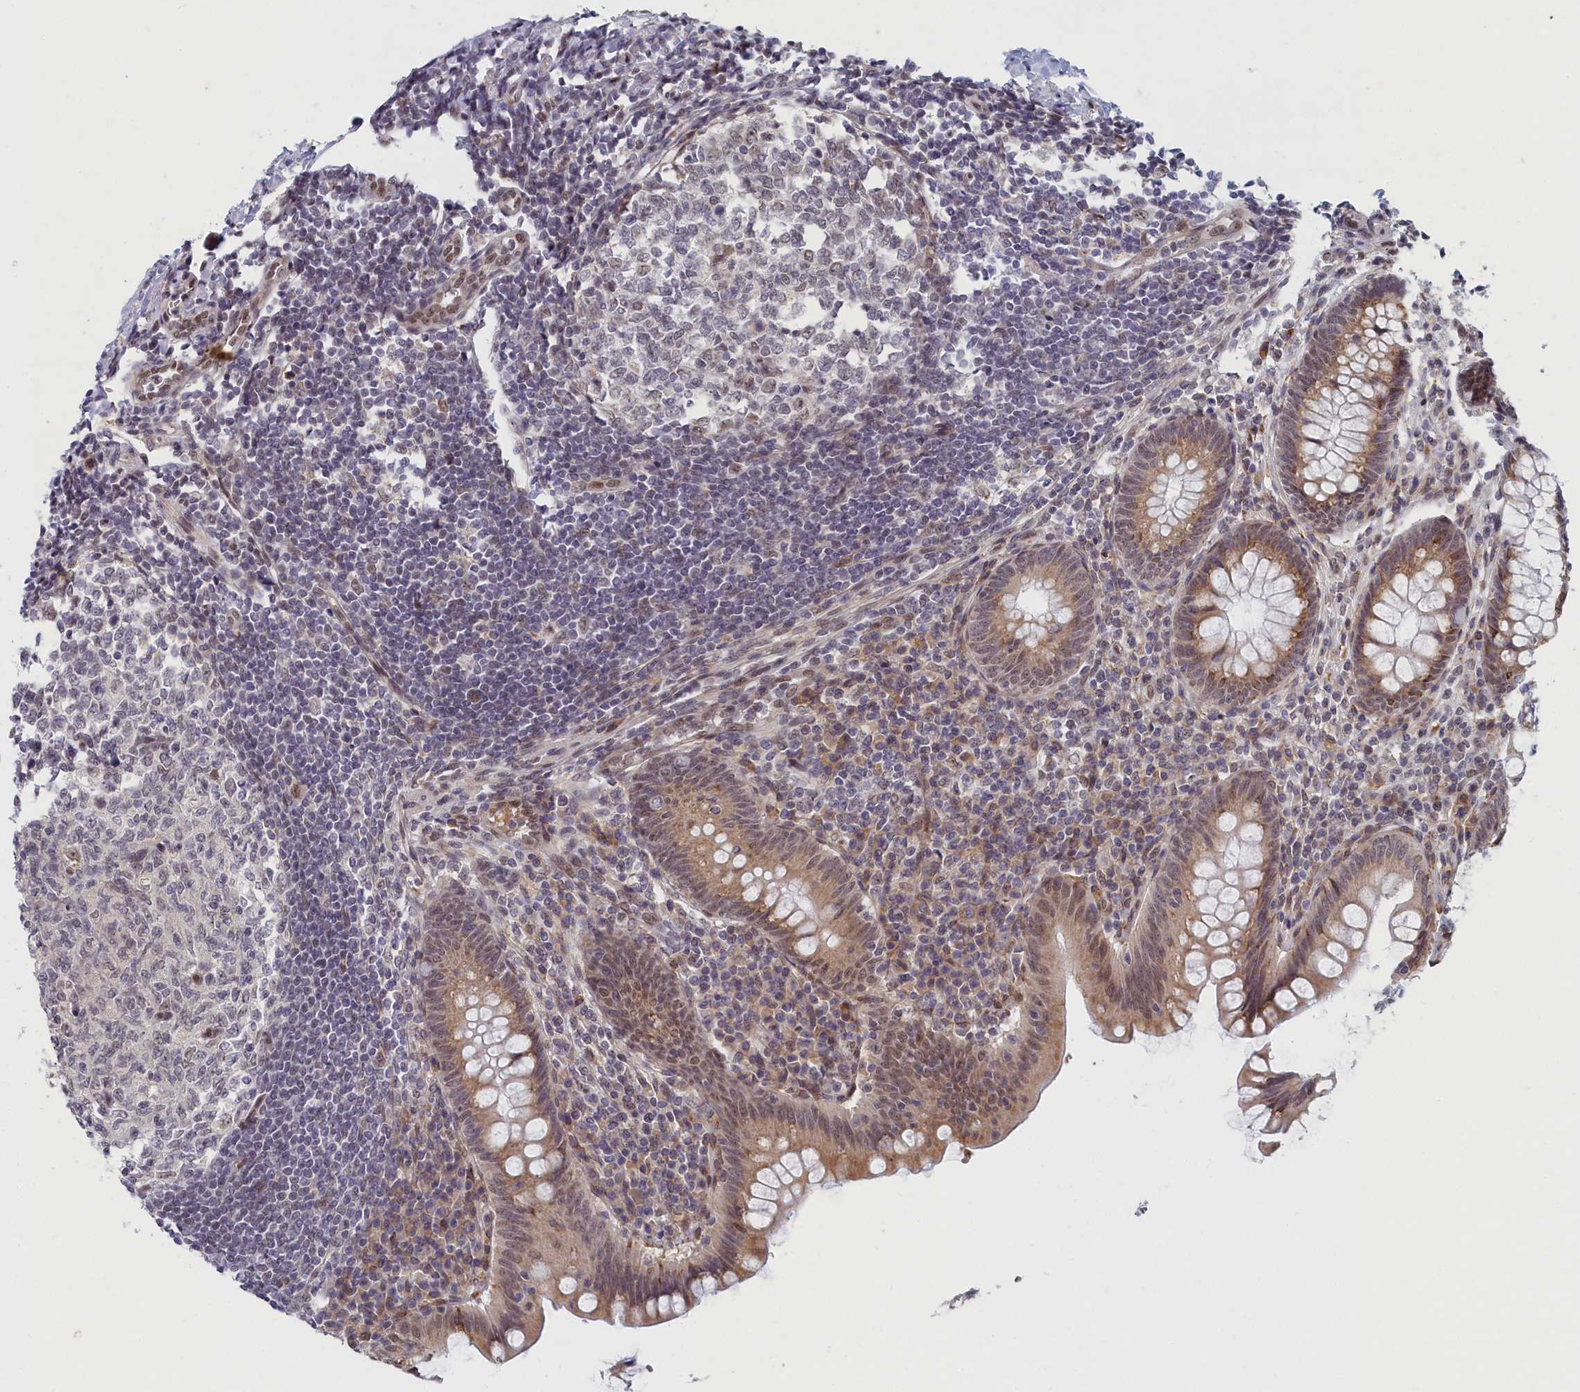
{"staining": {"intensity": "moderate", "quantity": "25%-75%", "location": "cytoplasmic/membranous"}, "tissue": "appendix", "cell_type": "Glandular cells", "image_type": "normal", "snomed": [{"axis": "morphology", "description": "Normal tissue, NOS"}, {"axis": "topography", "description": "Appendix"}], "caption": "Immunohistochemical staining of normal human appendix displays 25%-75% levels of moderate cytoplasmic/membranous protein expression in about 25%-75% of glandular cells. (IHC, brightfield microscopy, high magnification).", "gene": "DNAJC17", "patient": {"sex": "female", "age": 33}}